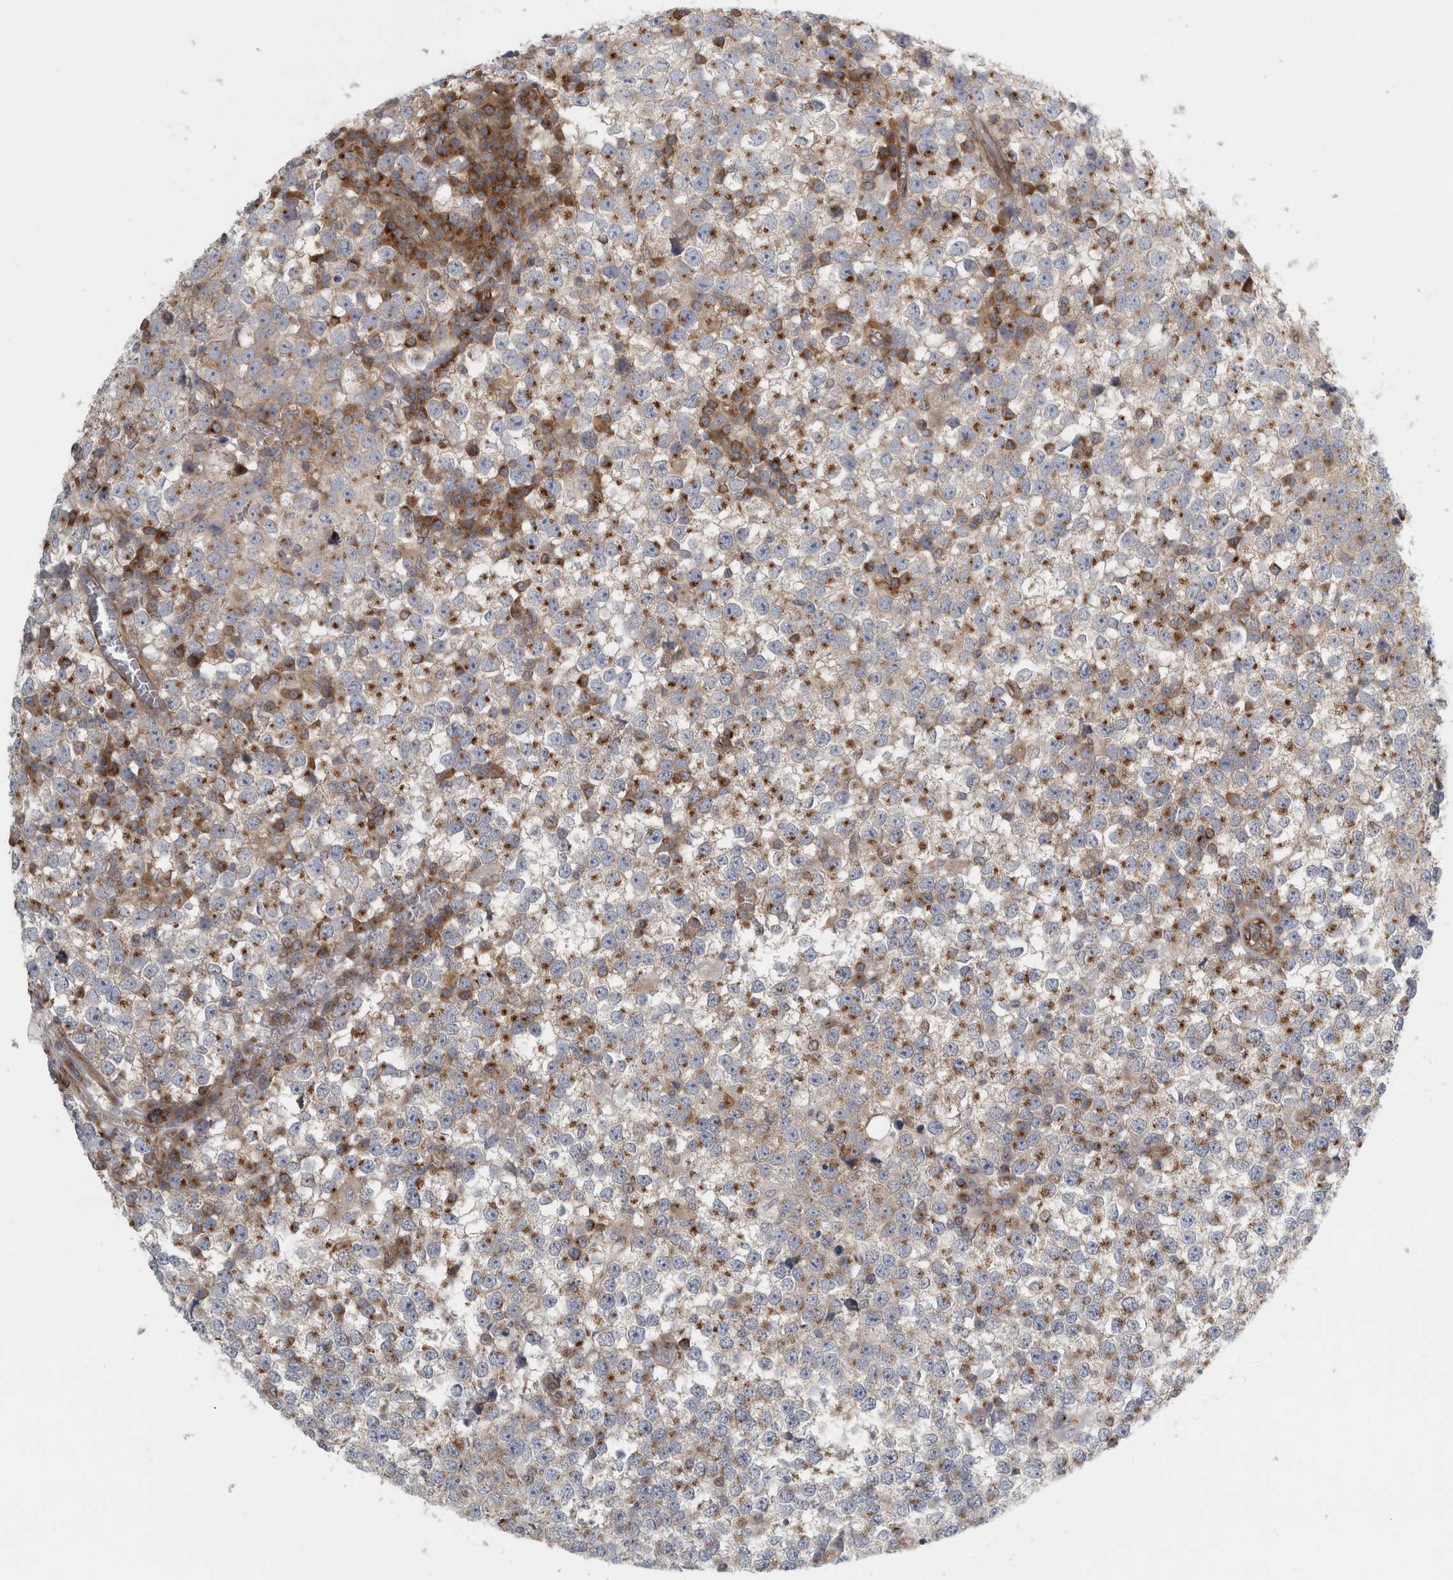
{"staining": {"intensity": "moderate", "quantity": ">75%", "location": "cytoplasmic/membranous"}, "tissue": "testis cancer", "cell_type": "Tumor cells", "image_type": "cancer", "snomed": [{"axis": "morphology", "description": "Seminoma, NOS"}, {"axis": "topography", "description": "Testis"}], "caption": "Immunohistochemical staining of human testis seminoma displays moderate cytoplasmic/membranous protein expression in about >75% of tumor cells. The protein of interest is shown in brown color, while the nuclei are stained blue.", "gene": "PEX6", "patient": {"sex": "male", "age": 65}}